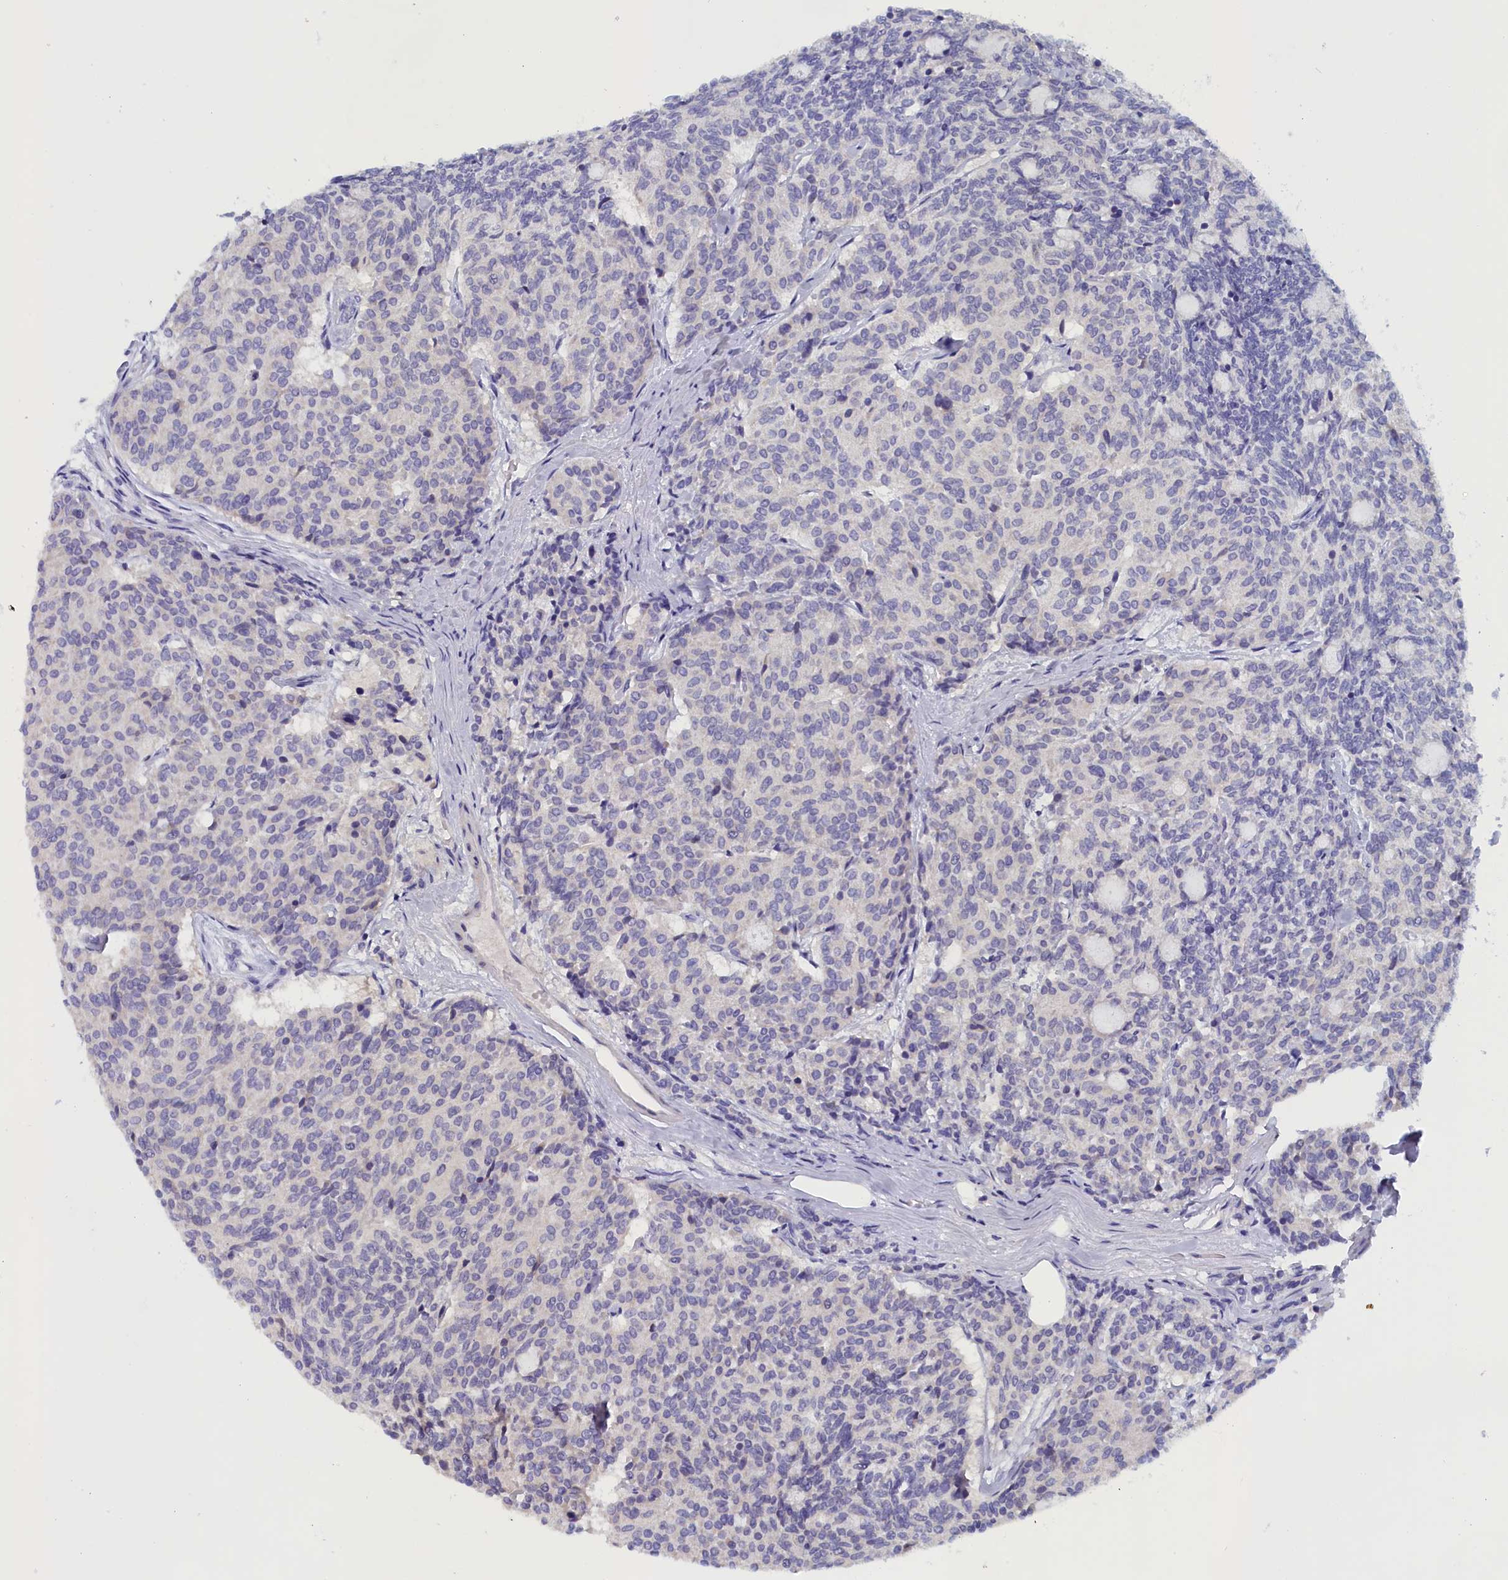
{"staining": {"intensity": "negative", "quantity": "none", "location": "none"}, "tissue": "carcinoid", "cell_type": "Tumor cells", "image_type": "cancer", "snomed": [{"axis": "morphology", "description": "Carcinoid, malignant, NOS"}, {"axis": "topography", "description": "Pancreas"}], "caption": "High power microscopy micrograph of an immunohistochemistry histopathology image of carcinoid, revealing no significant staining in tumor cells.", "gene": "ANKRD2", "patient": {"sex": "female", "age": 54}}